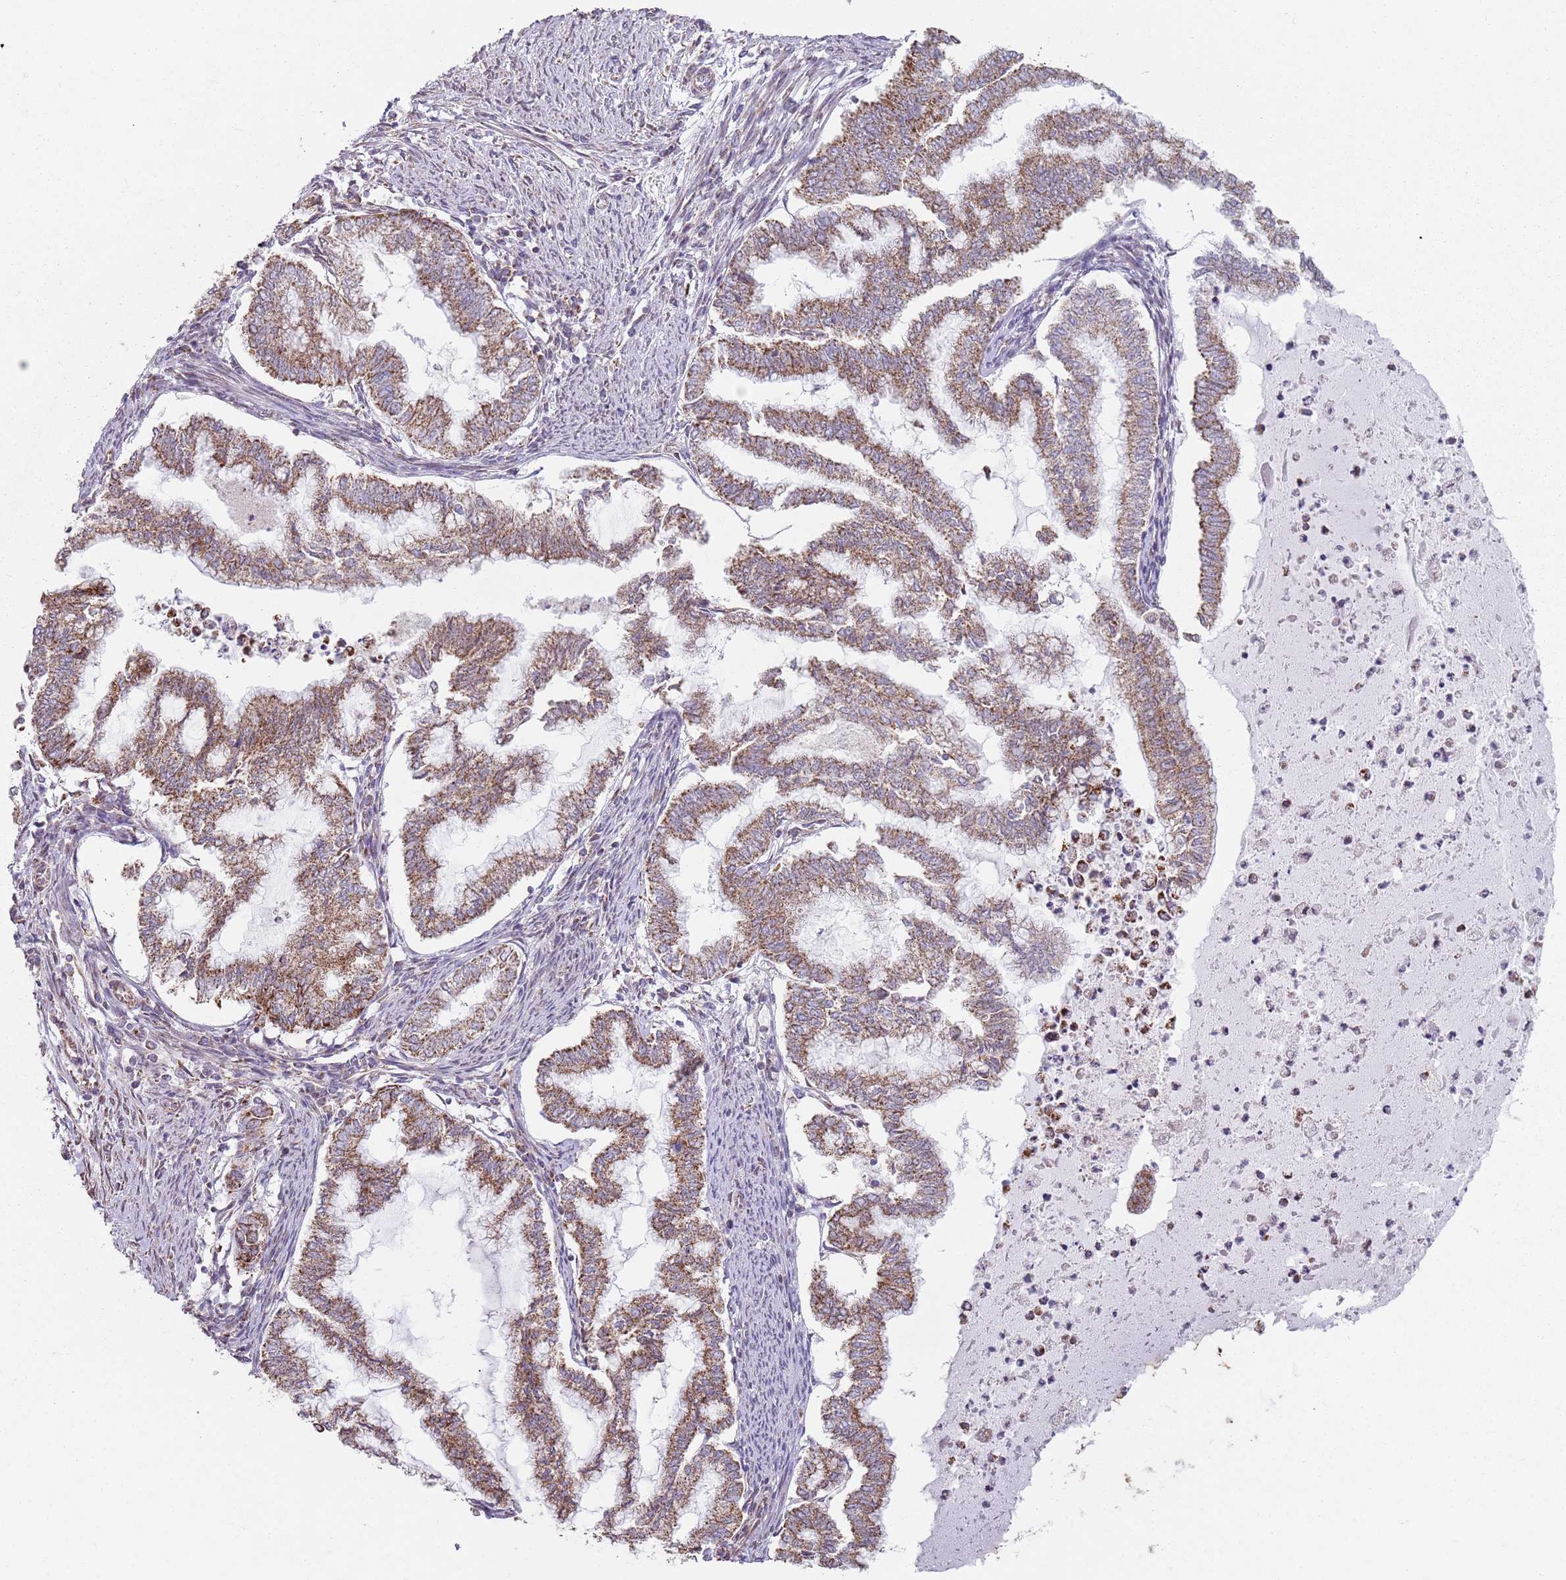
{"staining": {"intensity": "moderate", "quantity": ">75%", "location": "cytoplasmic/membranous"}, "tissue": "endometrial cancer", "cell_type": "Tumor cells", "image_type": "cancer", "snomed": [{"axis": "morphology", "description": "Adenocarcinoma, NOS"}, {"axis": "topography", "description": "Endometrium"}], "caption": "This photomicrograph displays immunohistochemistry (IHC) staining of endometrial cancer, with medium moderate cytoplasmic/membranous positivity in about >75% of tumor cells.", "gene": "GAS8", "patient": {"sex": "female", "age": 79}}